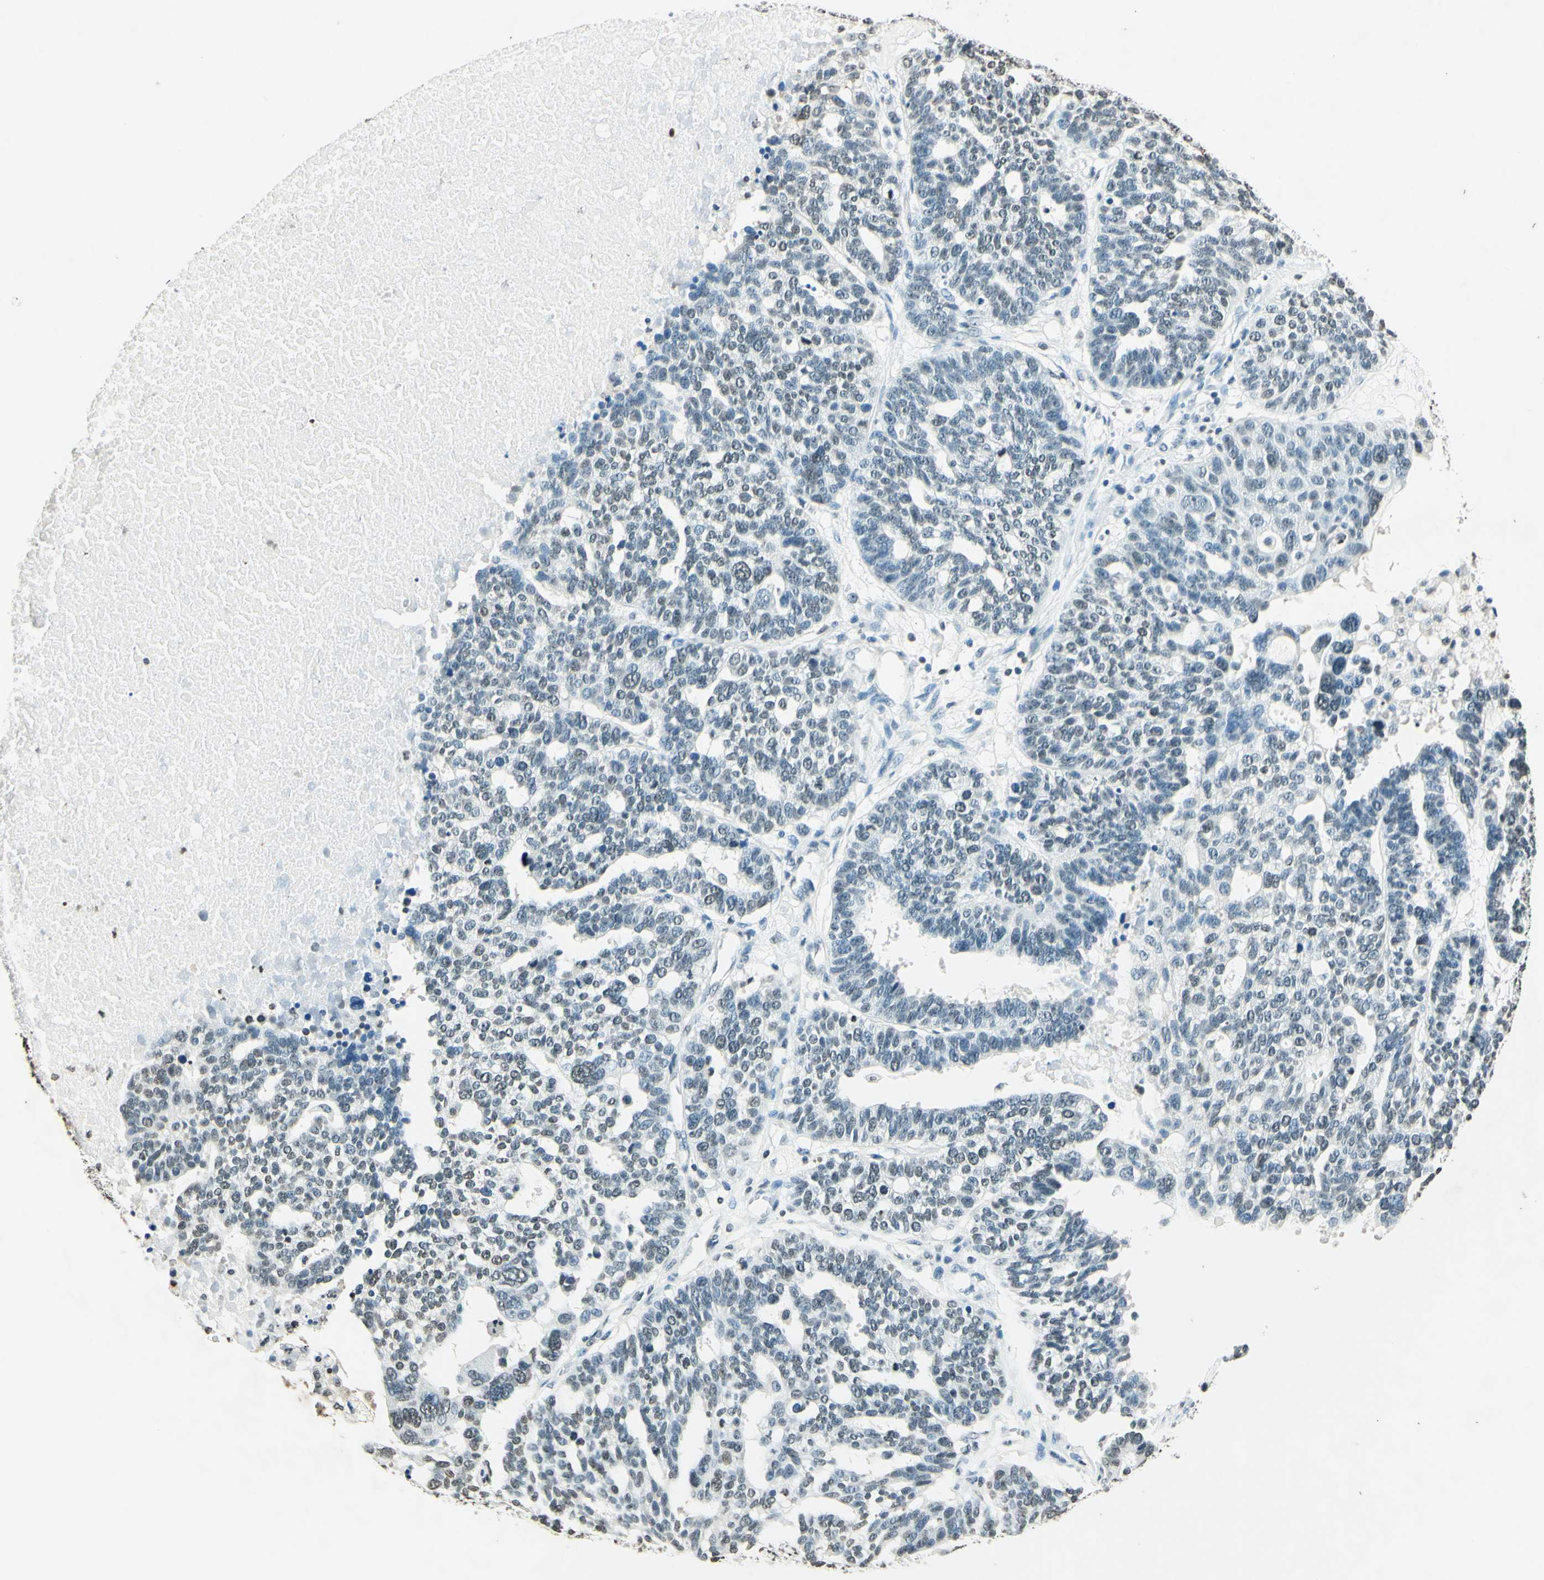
{"staining": {"intensity": "weak", "quantity": "25%-75%", "location": "nuclear"}, "tissue": "ovarian cancer", "cell_type": "Tumor cells", "image_type": "cancer", "snomed": [{"axis": "morphology", "description": "Cystadenocarcinoma, serous, NOS"}, {"axis": "topography", "description": "Ovary"}], "caption": "Ovarian serous cystadenocarcinoma tissue shows weak nuclear expression in approximately 25%-75% of tumor cells (DAB (3,3'-diaminobenzidine) IHC, brown staining for protein, blue staining for nuclei).", "gene": "MSH2", "patient": {"sex": "female", "age": 59}}